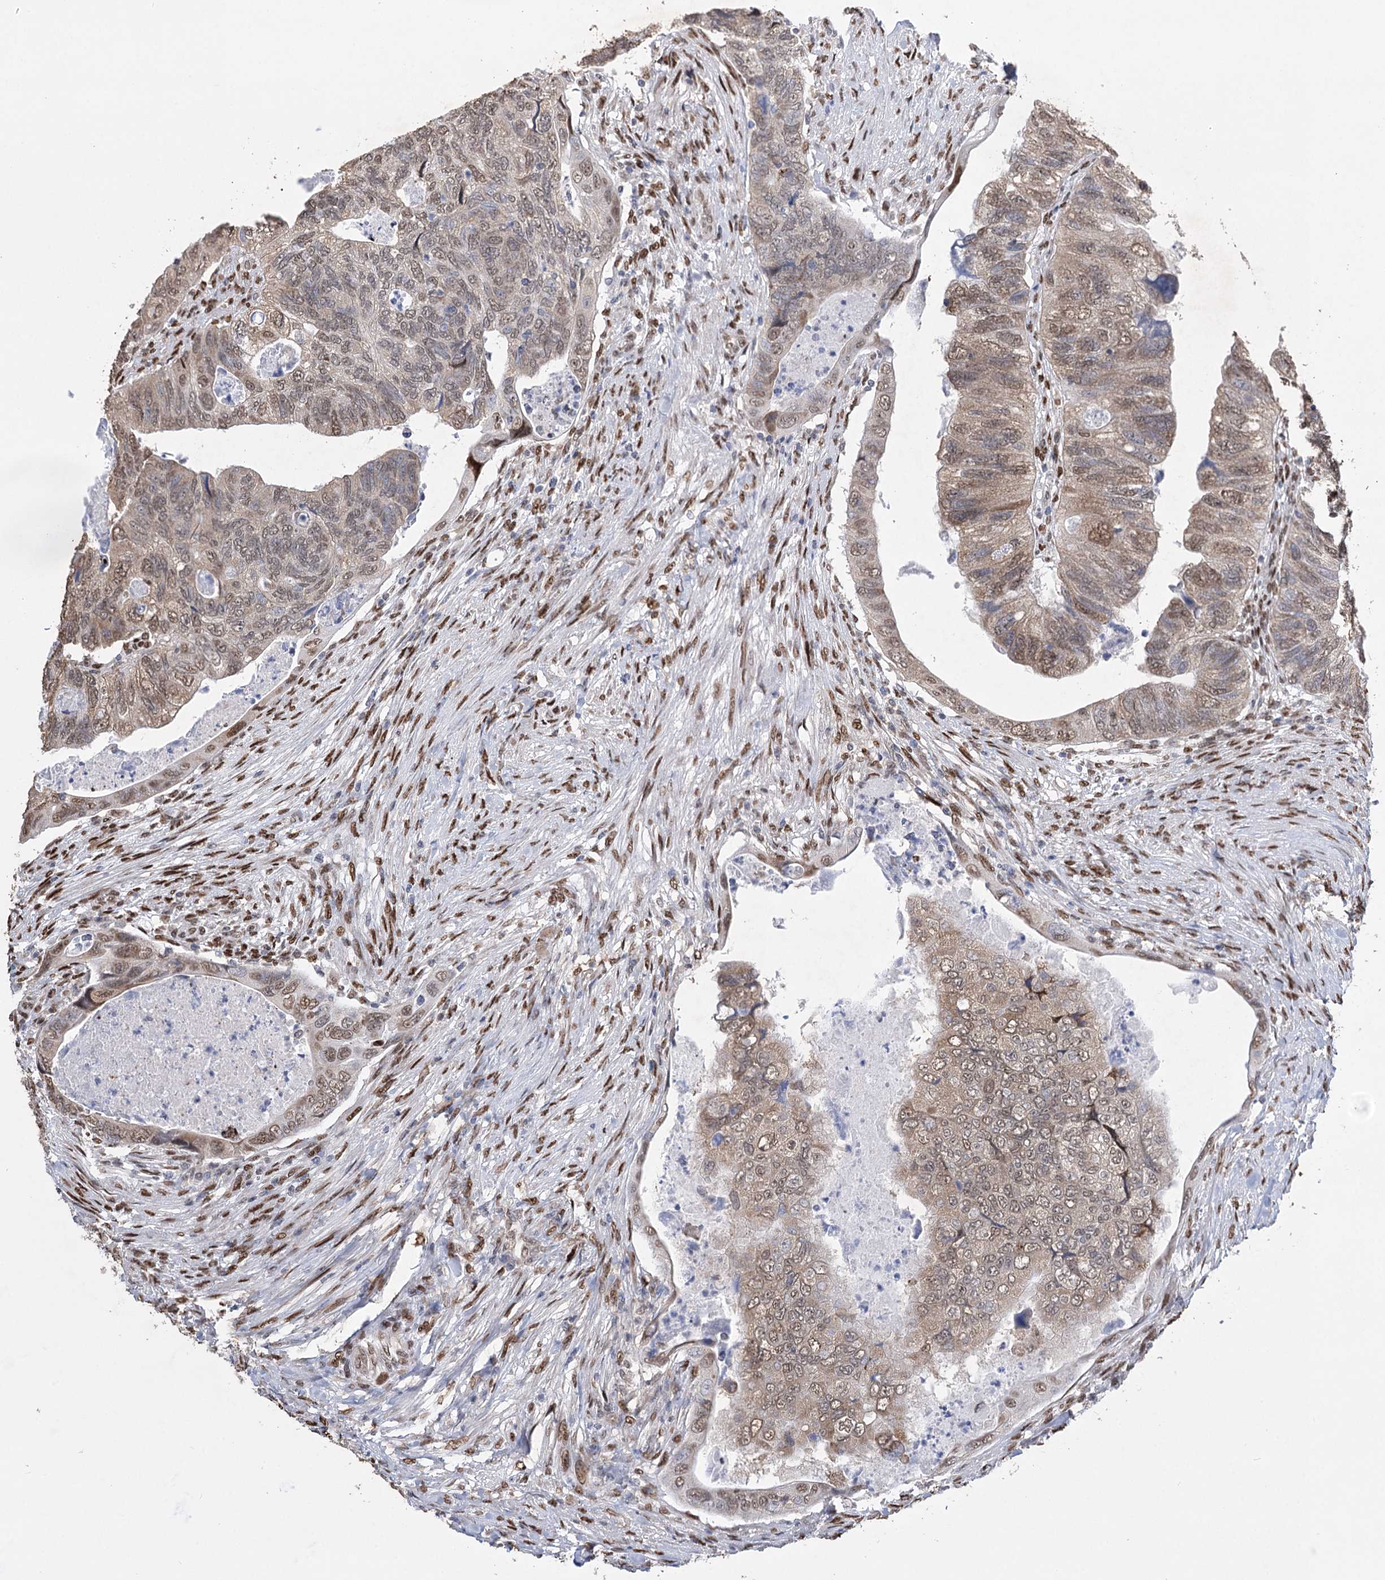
{"staining": {"intensity": "moderate", "quantity": ">75%", "location": "nuclear"}, "tissue": "colorectal cancer", "cell_type": "Tumor cells", "image_type": "cancer", "snomed": [{"axis": "morphology", "description": "Adenocarcinoma, NOS"}, {"axis": "topography", "description": "Rectum"}], "caption": "Immunohistochemical staining of human colorectal adenocarcinoma shows moderate nuclear protein staining in about >75% of tumor cells.", "gene": "NFU1", "patient": {"sex": "male", "age": 63}}